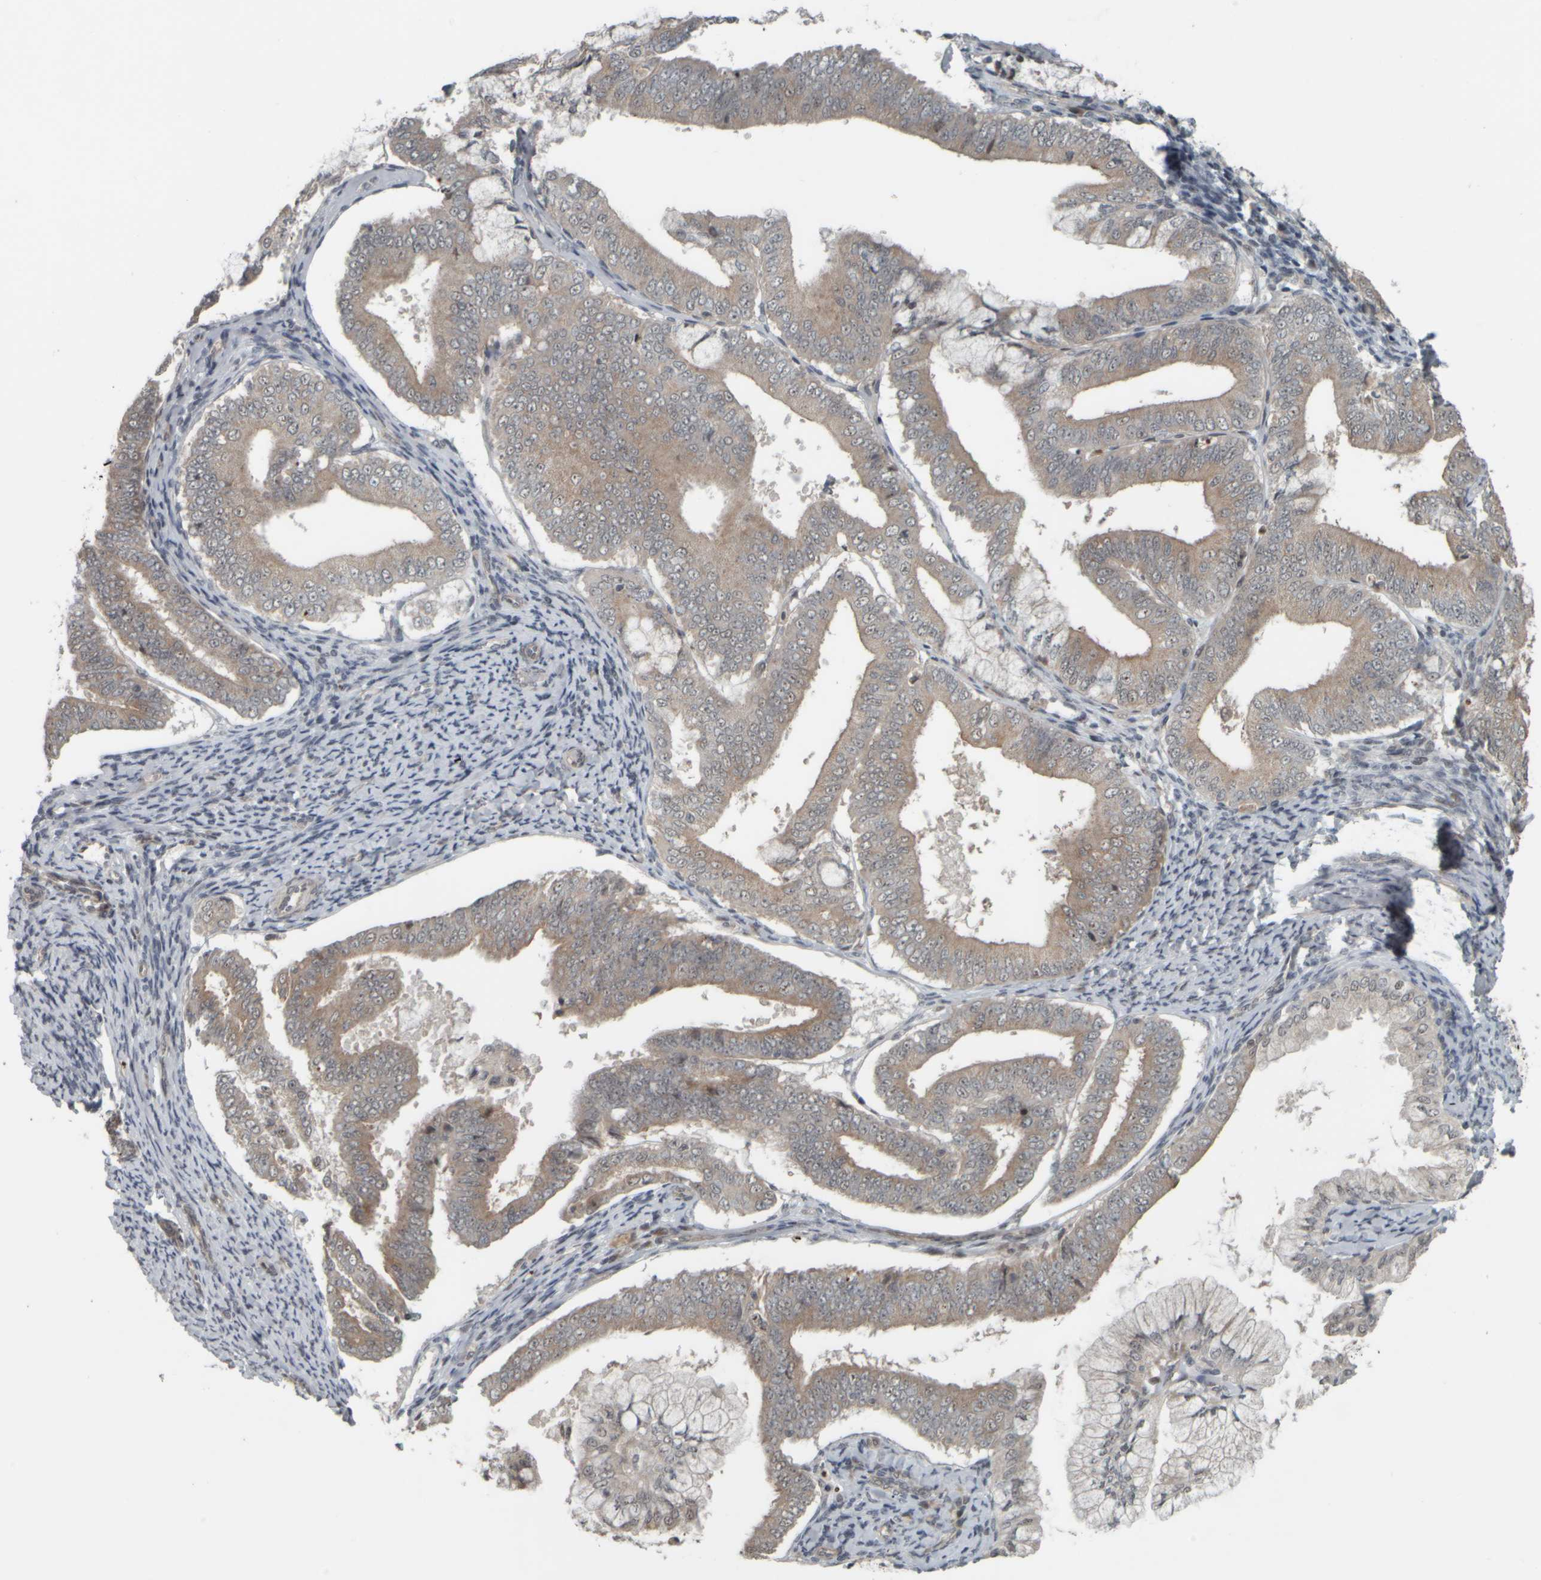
{"staining": {"intensity": "weak", "quantity": ">75%", "location": "cytoplasmic/membranous,nuclear"}, "tissue": "endometrial cancer", "cell_type": "Tumor cells", "image_type": "cancer", "snomed": [{"axis": "morphology", "description": "Adenocarcinoma, NOS"}, {"axis": "topography", "description": "Endometrium"}], "caption": "Immunohistochemistry (IHC) staining of adenocarcinoma (endometrial), which shows low levels of weak cytoplasmic/membranous and nuclear positivity in about >75% of tumor cells indicating weak cytoplasmic/membranous and nuclear protein expression. The staining was performed using DAB (brown) for protein detection and nuclei were counterstained in hematoxylin (blue).", "gene": "NAPG", "patient": {"sex": "female", "age": 63}}